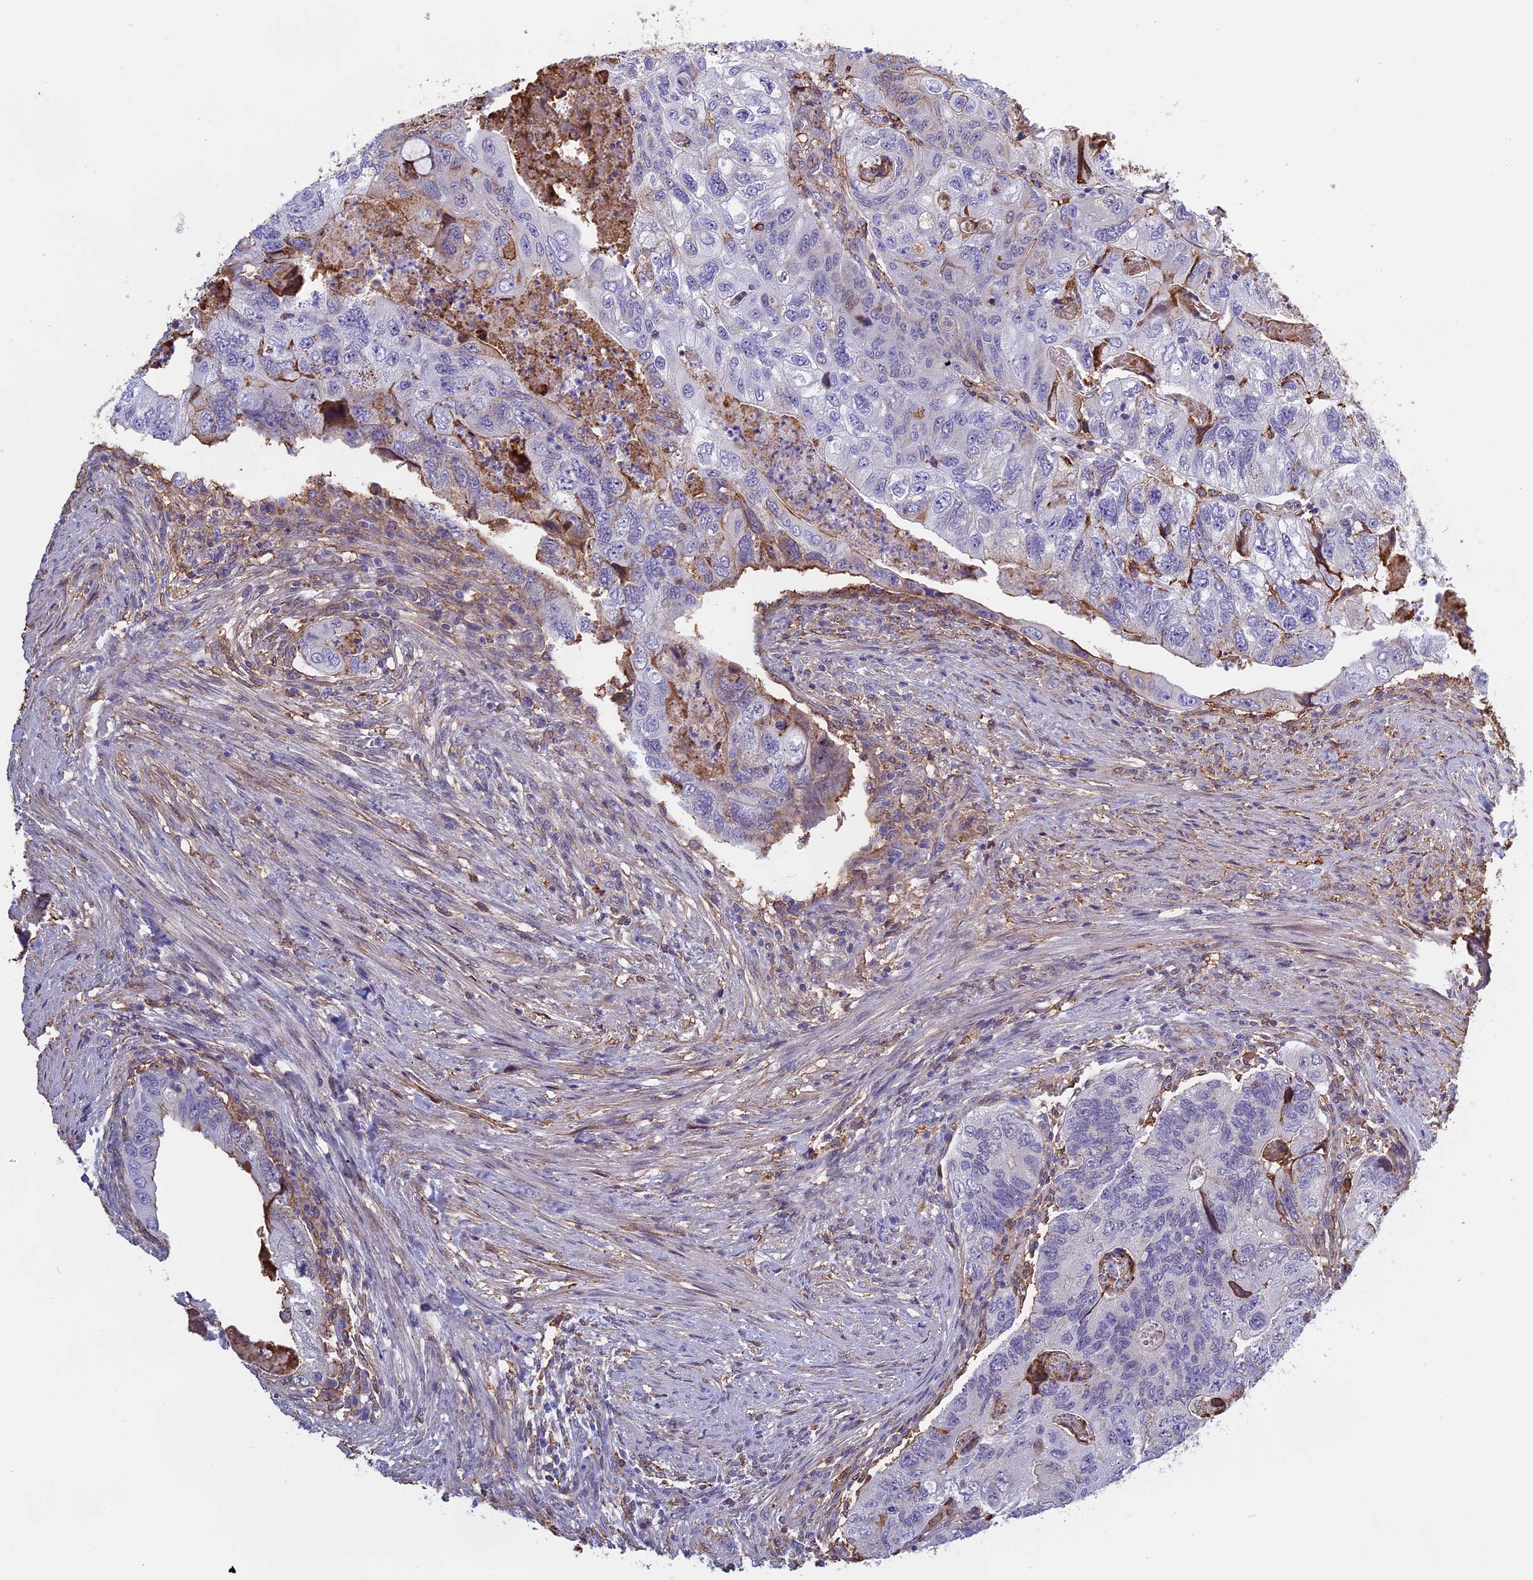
{"staining": {"intensity": "negative", "quantity": "none", "location": "none"}, "tissue": "colorectal cancer", "cell_type": "Tumor cells", "image_type": "cancer", "snomed": [{"axis": "morphology", "description": "Adenocarcinoma, NOS"}, {"axis": "topography", "description": "Rectum"}], "caption": "Protein analysis of colorectal cancer (adenocarcinoma) displays no significant positivity in tumor cells.", "gene": "TMEM255B", "patient": {"sex": "male", "age": 63}}